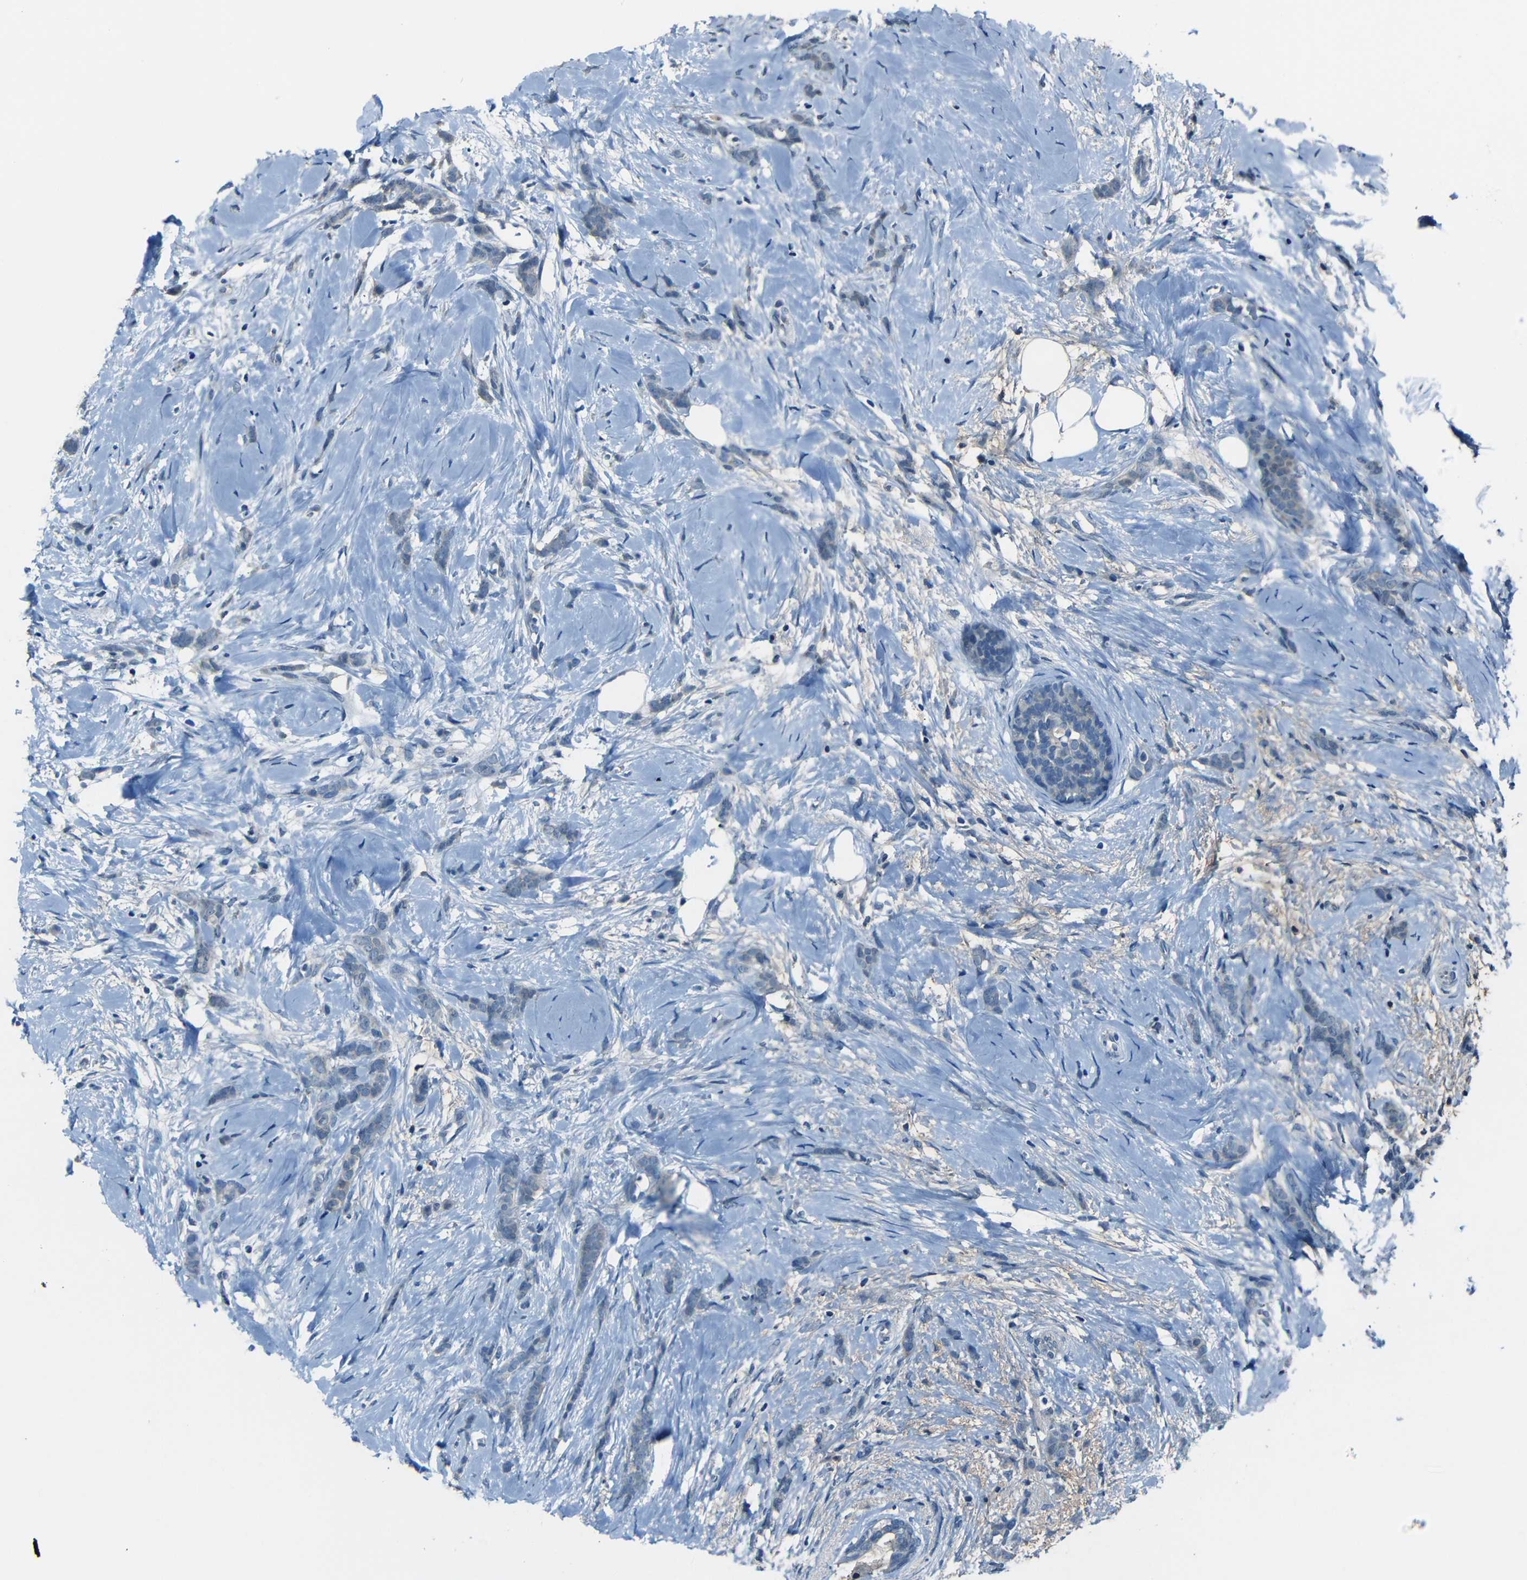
{"staining": {"intensity": "negative", "quantity": "none", "location": "none"}, "tissue": "breast cancer", "cell_type": "Tumor cells", "image_type": "cancer", "snomed": [{"axis": "morphology", "description": "Lobular carcinoma, in situ"}, {"axis": "morphology", "description": "Lobular carcinoma"}, {"axis": "topography", "description": "Breast"}], "caption": "Micrograph shows no protein positivity in tumor cells of breast lobular carcinoma tissue. (Stains: DAB immunohistochemistry (IHC) with hematoxylin counter stain, Microscopy: brightfield microscopy at high magnification).", "gene": "SLA", "patient": {"sex": "female", "age": 41}}